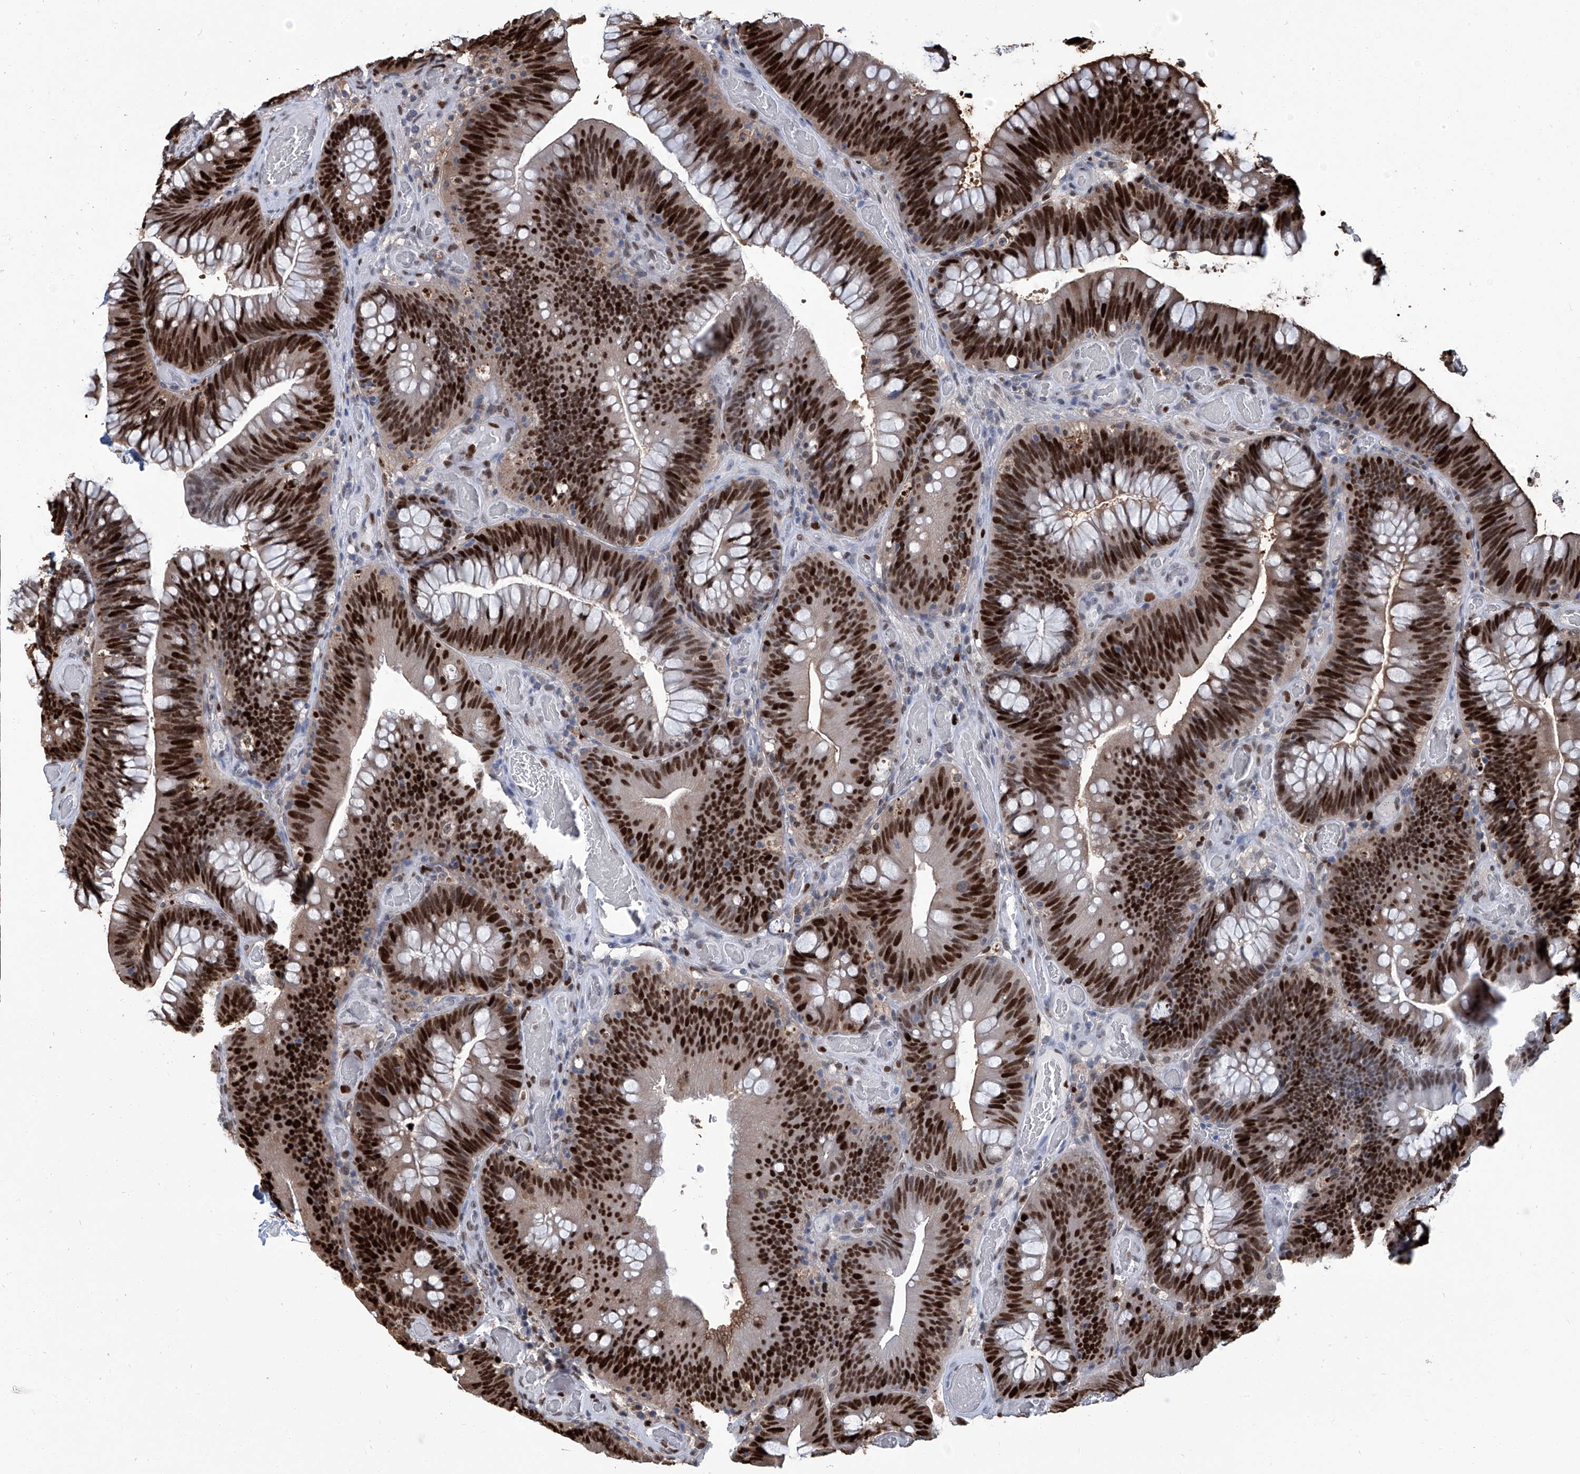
{"staining": {"intensity": "strong", "quantity": ">75%", "location": "nuclear"}, "tissue": "colorectal cancer", "cell_type": "Tumor cells", "image_type": "cancer", "snomed": [{"axis": "morphology", "description": "Normal tissue, NOS"}, {"axis": "topography", "description": "Colon"}], "caption": "Colorectal cancer stained with a brown dye demonstrates strong nuclear positive expression in approximately >75% of tumor cells.", "gene": "PCNA", "patient": {"sex": "female", "age": 82}}